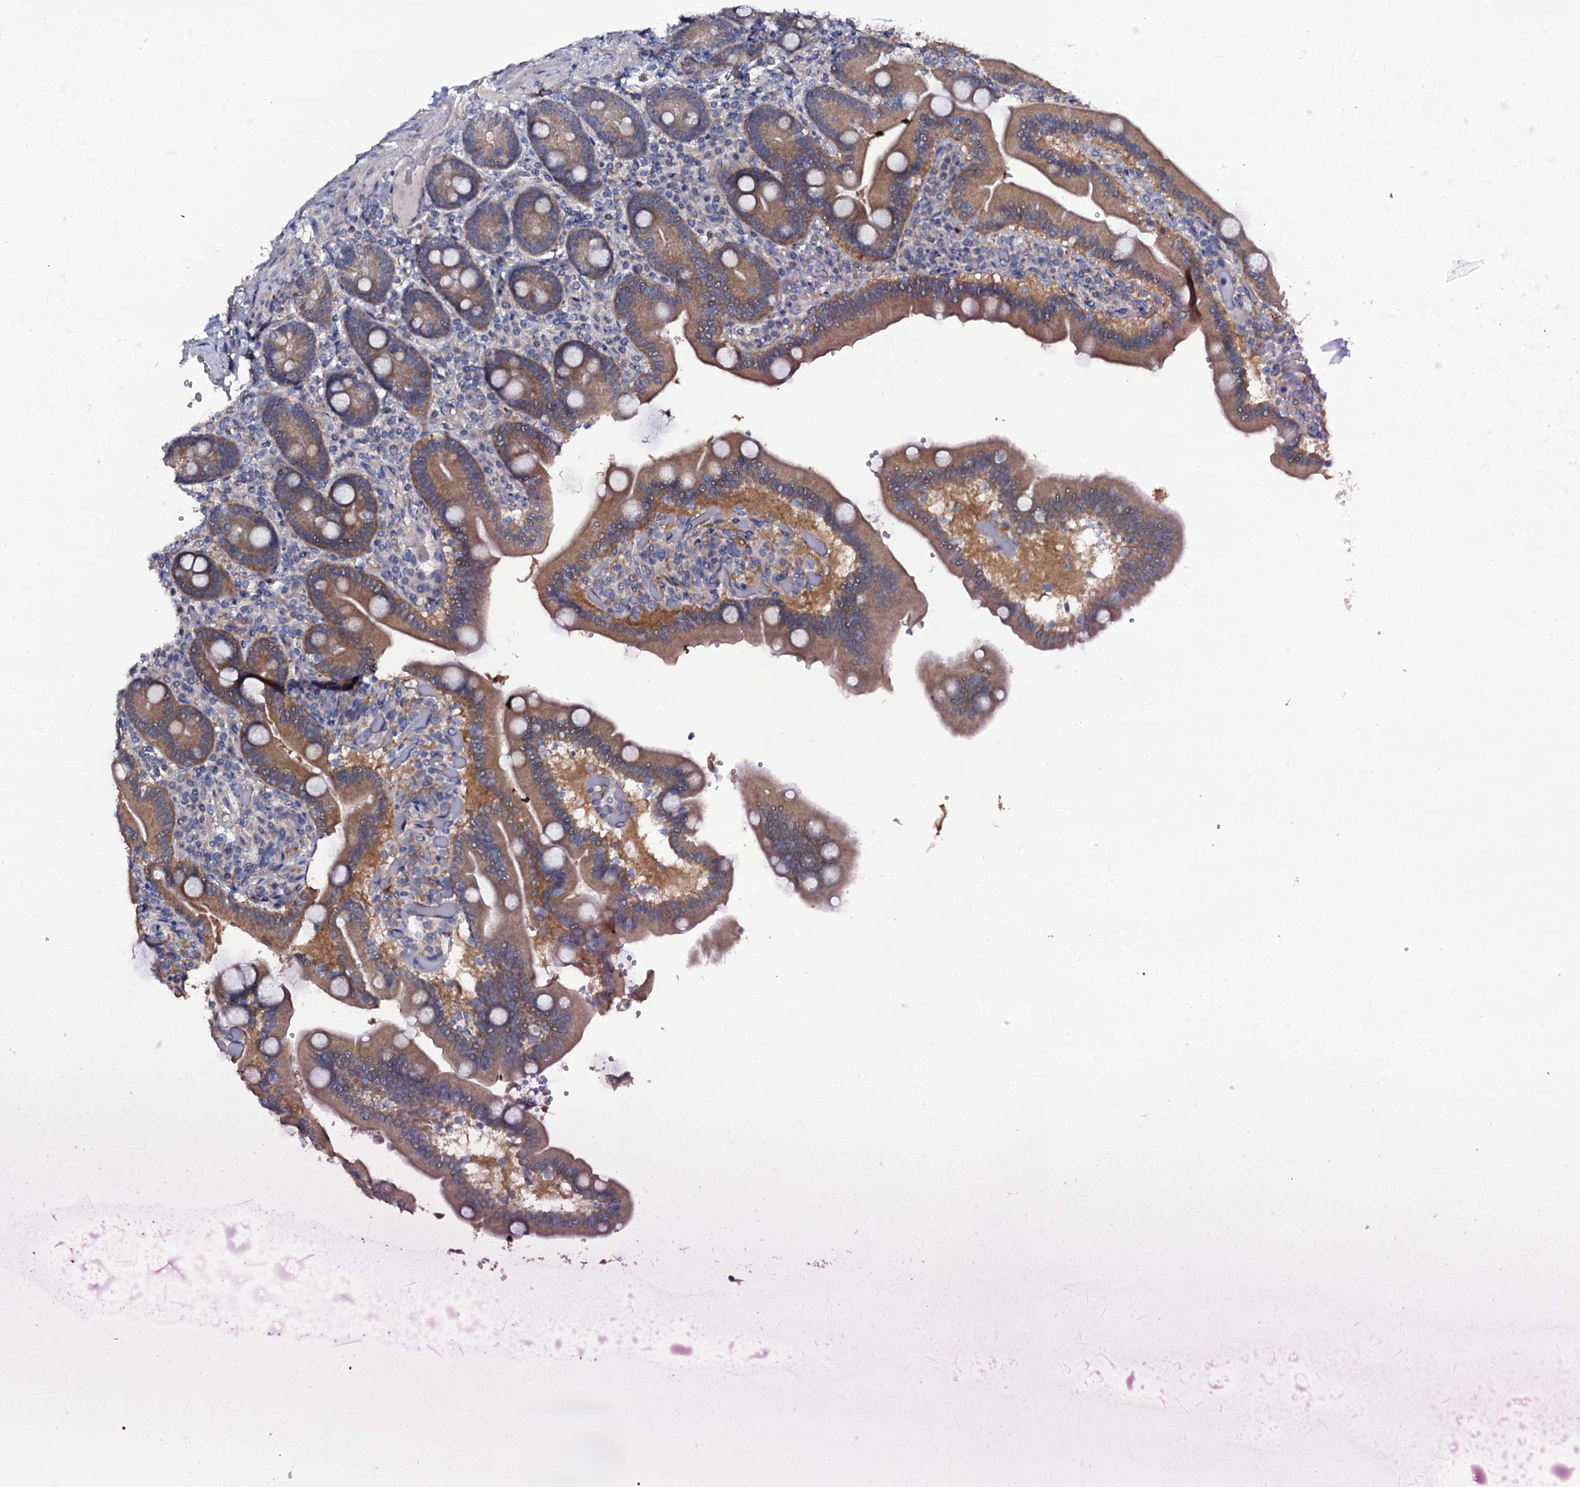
{"staining": {"intensity": "moderate", "quantity": ">75%", "location": "cytoplasmic/membranous"}, "tissue": "duodenum", "cell_type": "Glandular cells", "image_type": "normal", "snomed": [{"axis": "morphology", "description": "Normal tissue, NOS"}, {"axis": "topography", "description": "Duodenum"}], "caption": "Unremarkable duodenum shows moderate cytoplasmic/membranous staining in about >75% of glandular cells, visualized by immunohistochemistry.", "gene": "BCL2L14", "patient": {"sex": "female", "age": 62}}